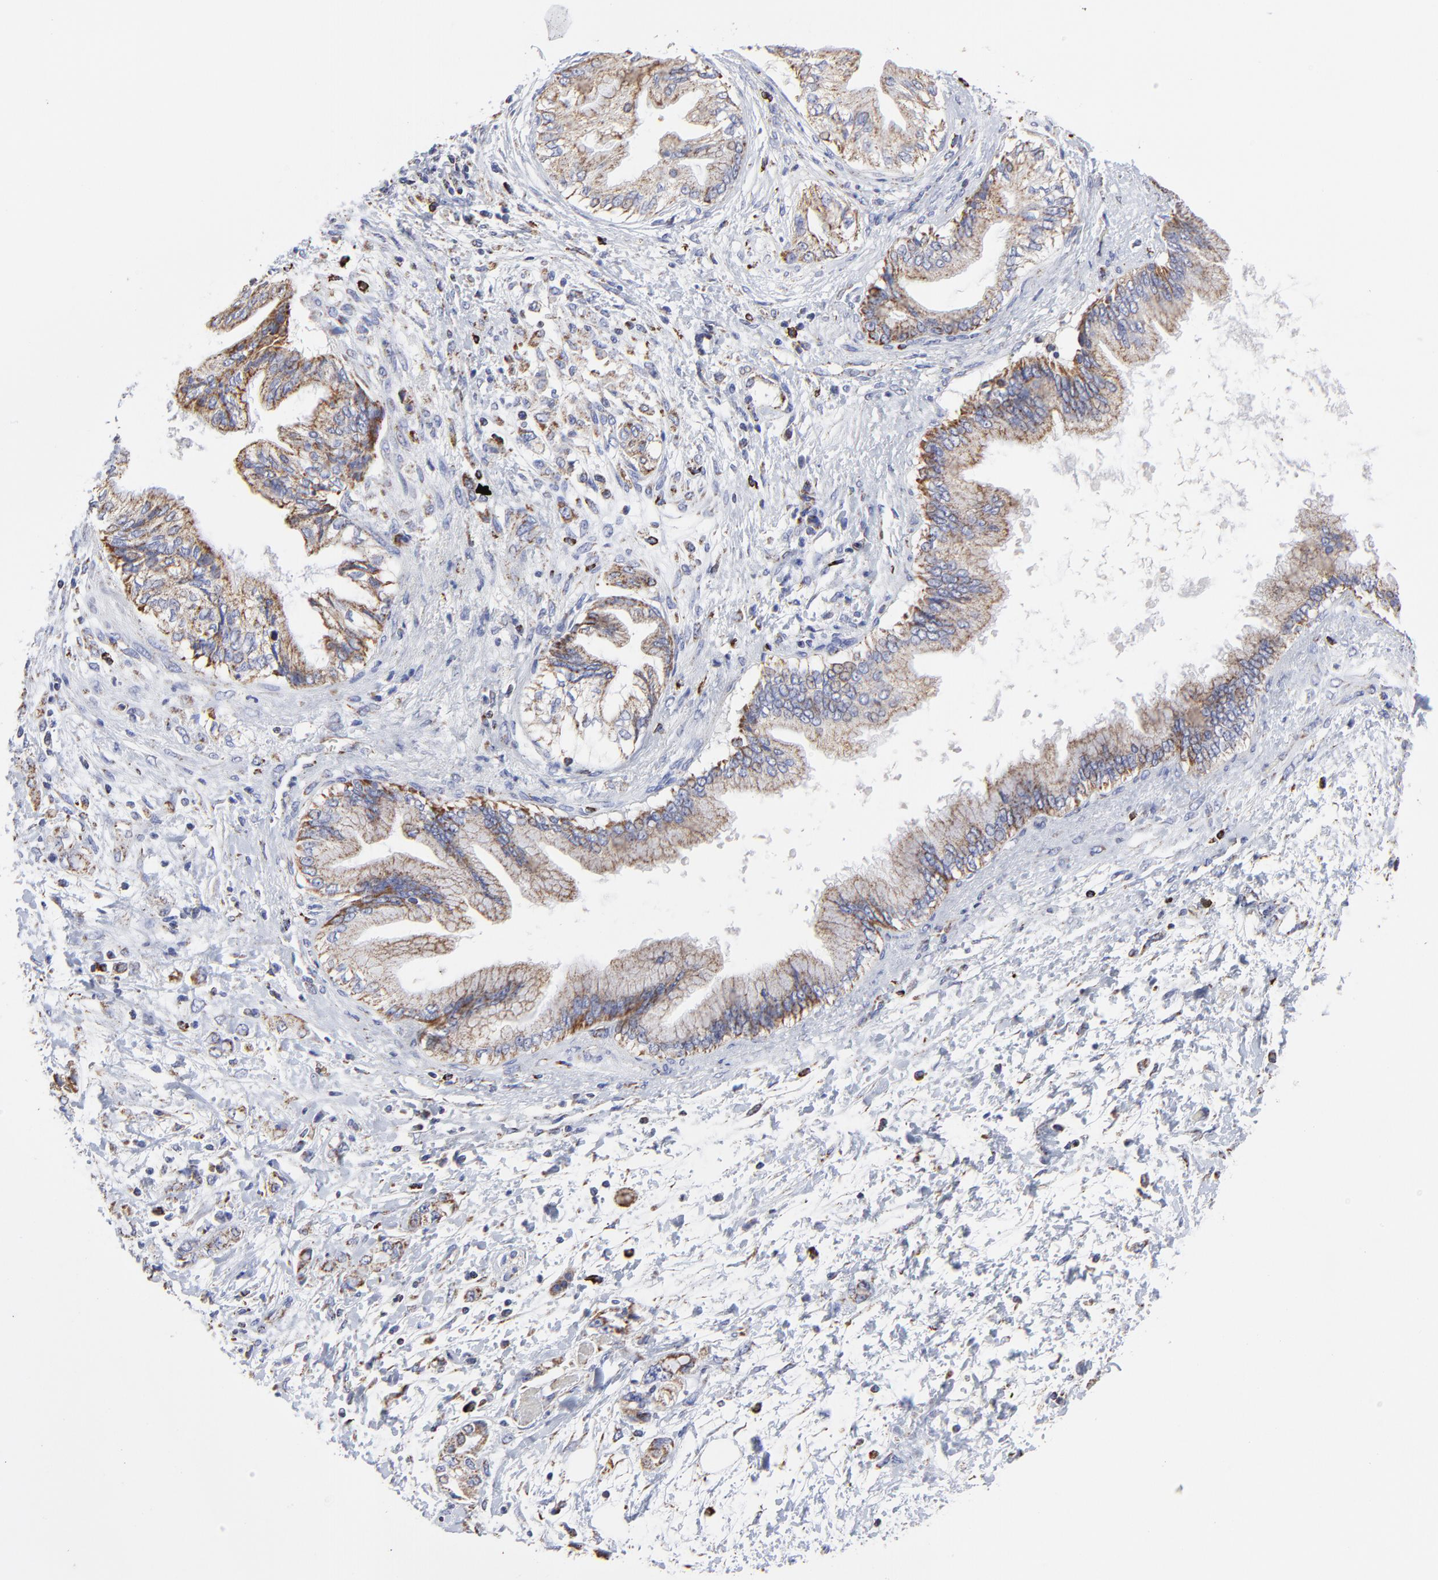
{"staining": {"intensity": "weak", "quantity": ">75%", "location": "cytoplasmic/membranous"}, "tissue": "pancreatic cancer", "cell_type": "Tumor cells", "image_type": "cancer", "snomed": [{"axis": "morphology", "description": "Adenocarcinoma, NOS"}, {"axis": "topography", "description": "Pancreas"}], "caption": "A high-resolution micrograph shows IHC staining of pancreatic cancer (adenocarcinoma), which shows weak cytoplasmic/membranous staining in about >75% of tumor cells.", "gene": "PINK1", "patient": {"sex": "female", "age": 70}}